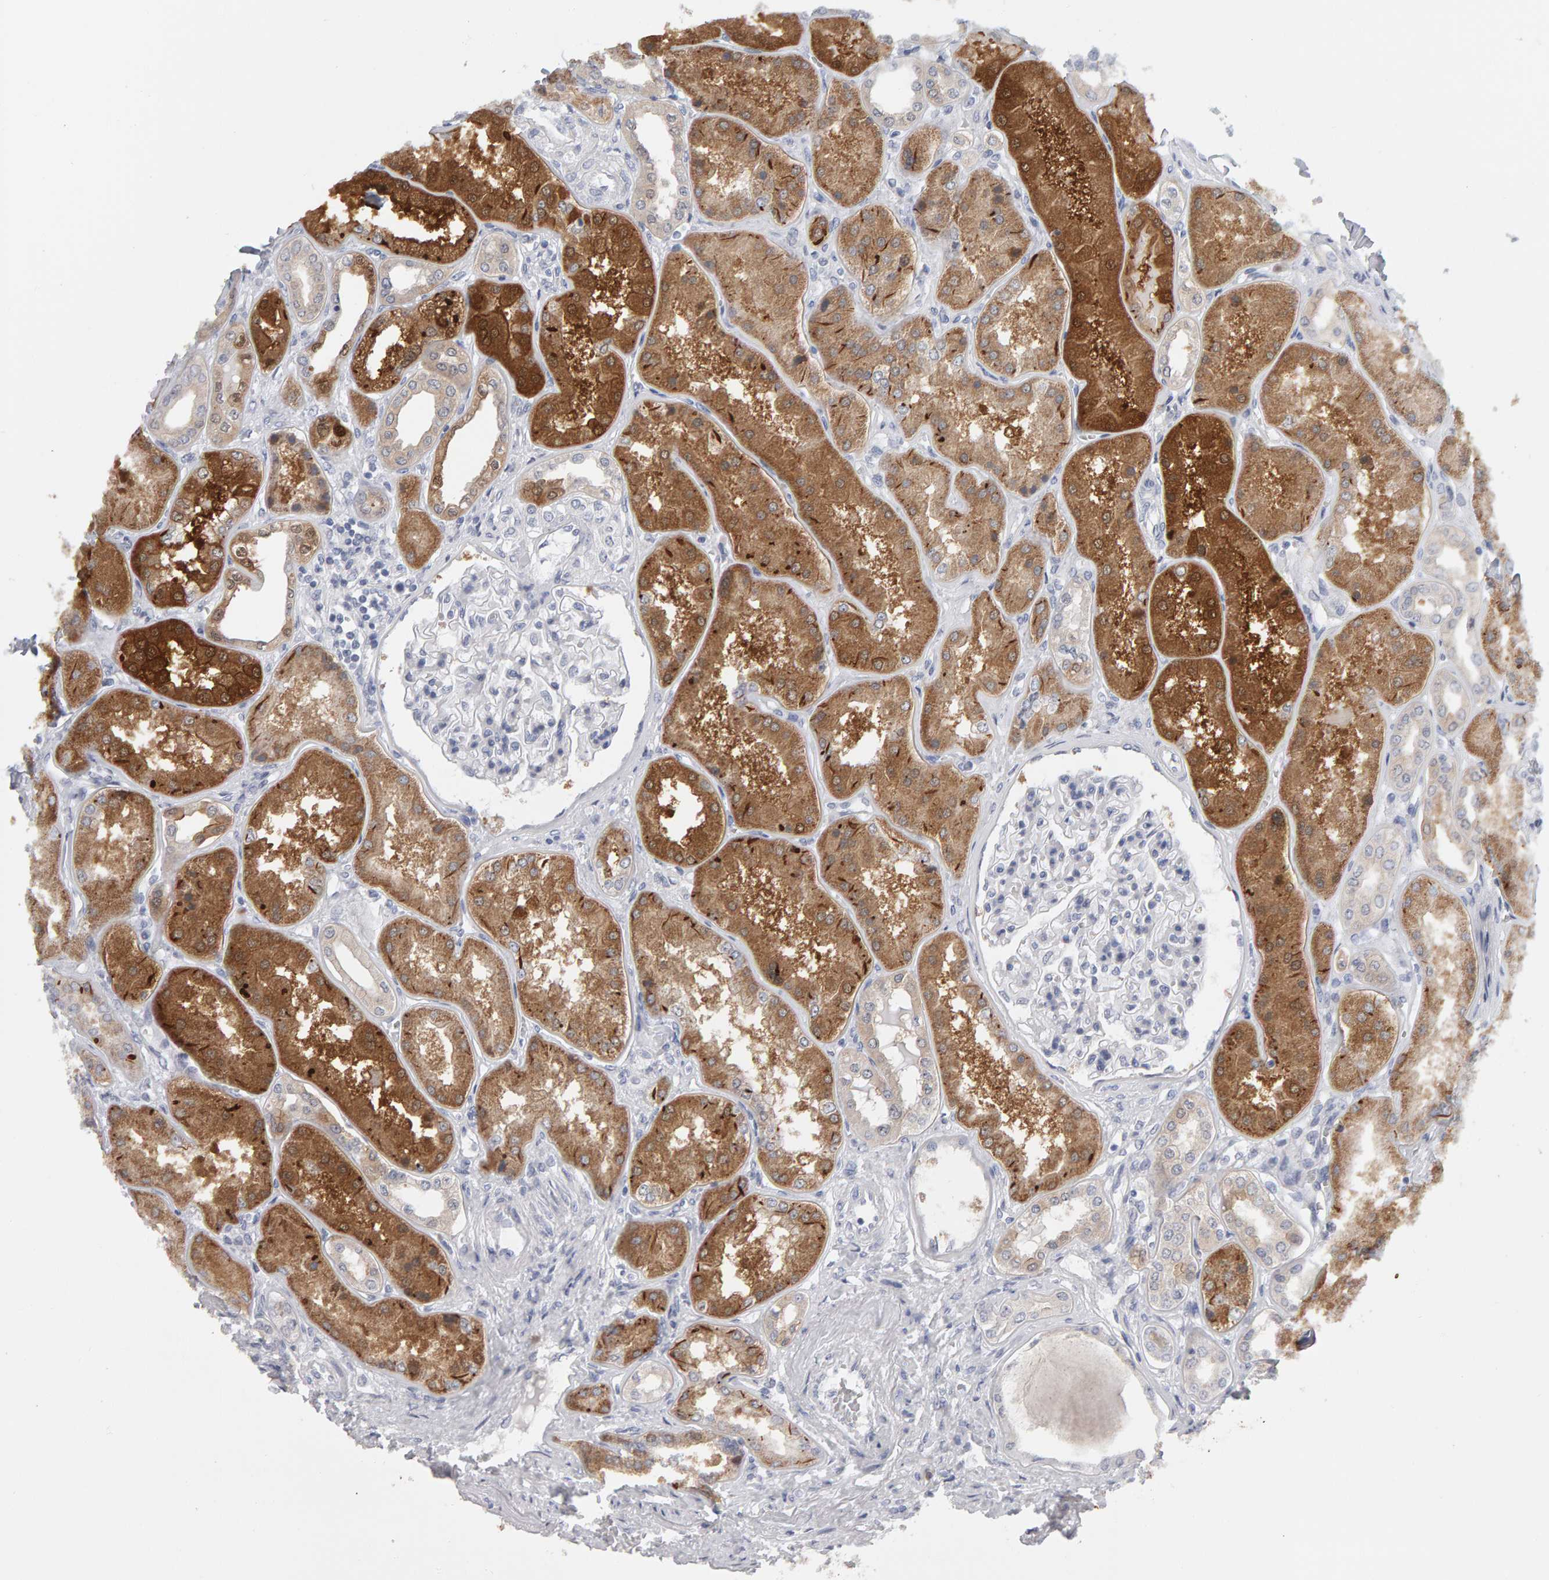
{"staining": {"intensity": "negative", "quantity": "none", "location": "none"}, "tissue": "kidney", "cell_type": "Cells in glomeruli", "image_type": "normal", "snomed": [{"axis": "morphology", "description": "Normal tissue, NOS"}, {"axis": "topography", "description": "Kidney"}], "caption": "This is a image of immunohistochemistry staining of normal kidney, which shows no expression in cells in glomeruli. (DAB immunohistochemistry with hematoxylin counter stain).", "gene": "CTH", "patient": {"sex": "female", "age": 56}}